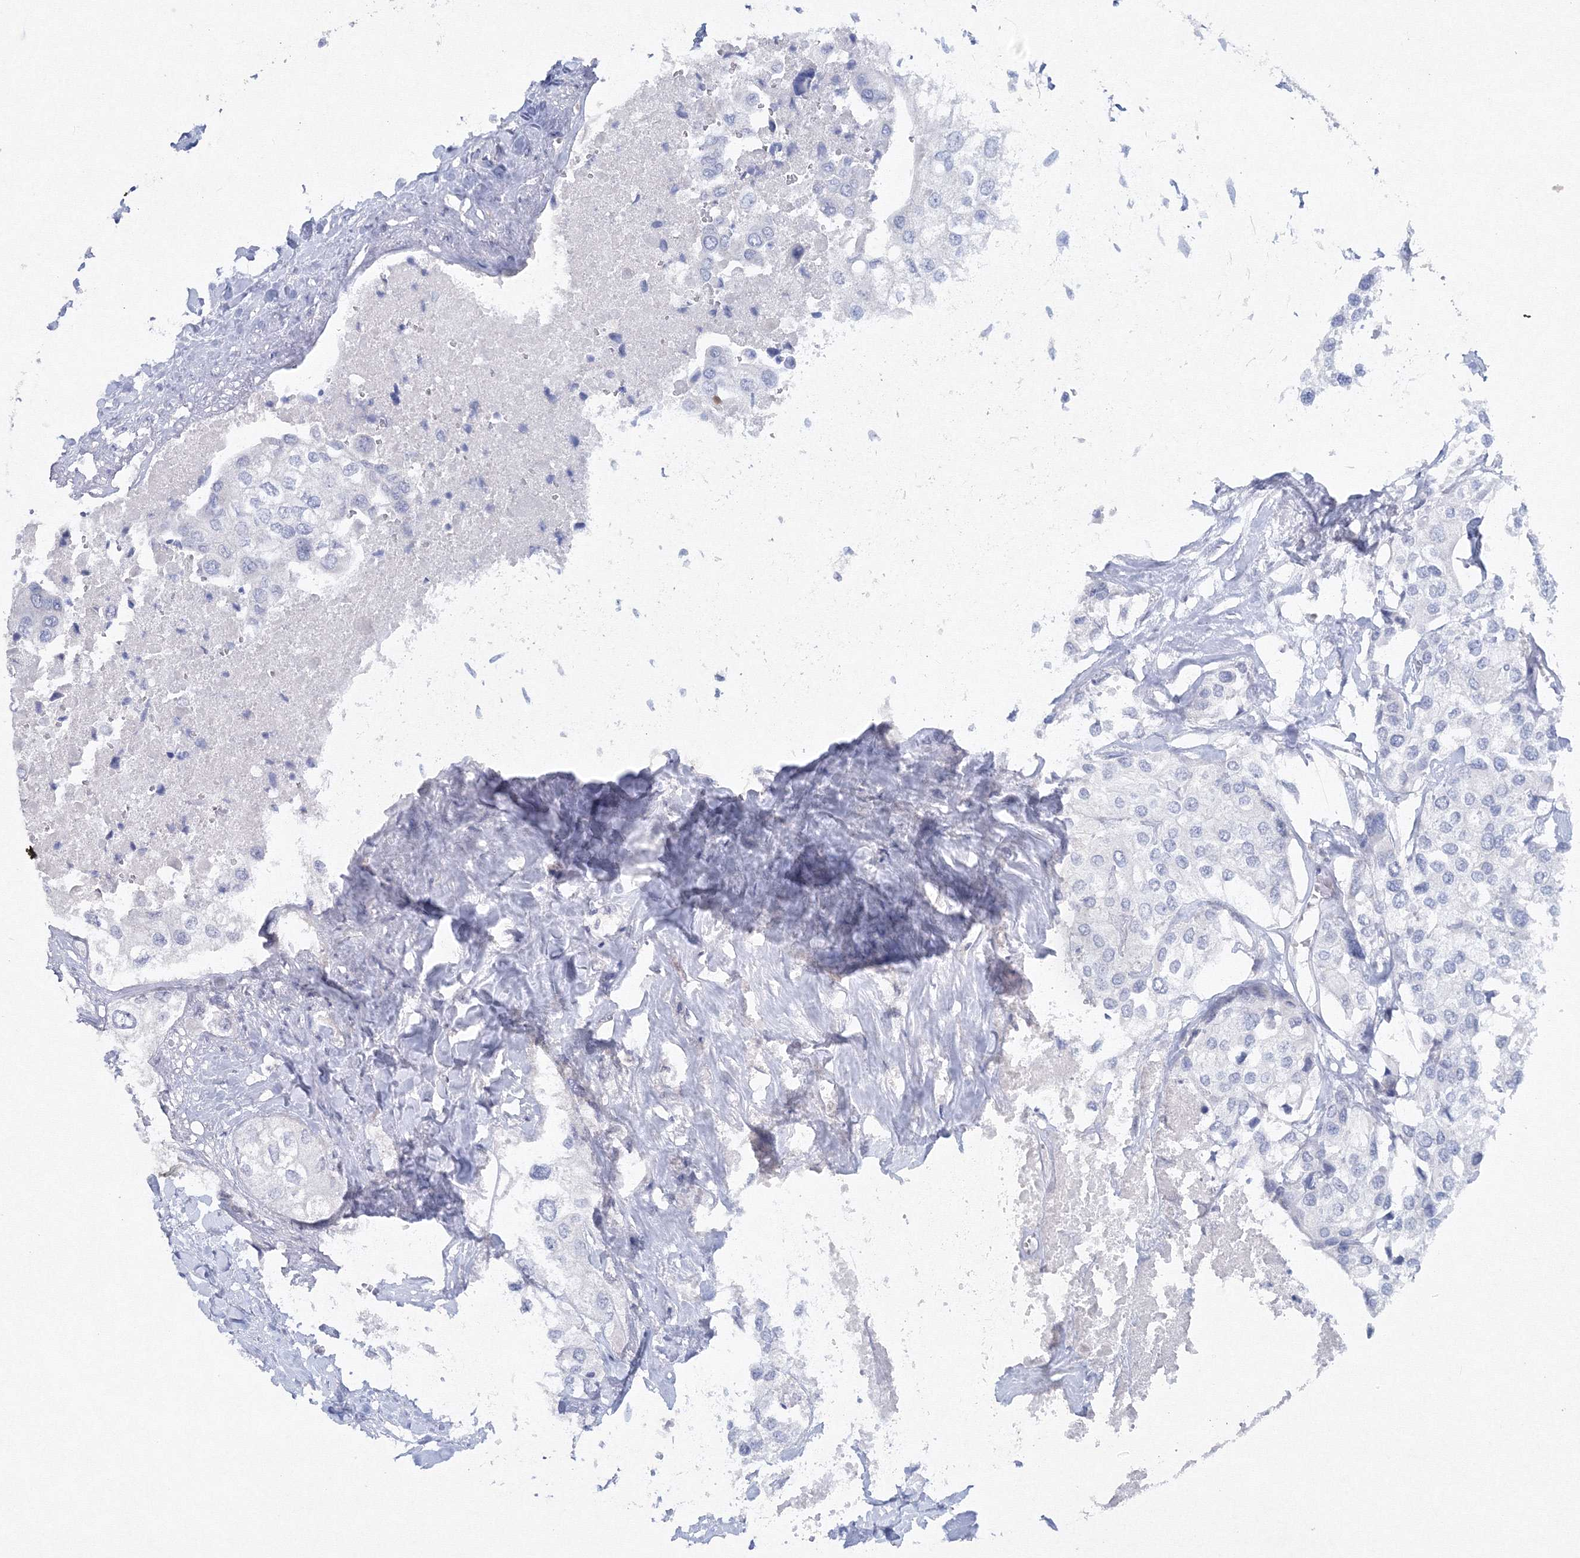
{"staining": {"intensity": "negative", "quantity": "none", "location": "none"}, "tissue": "urothelial cancer", "cell_type": "Tumor cells", "image_type": "cancer", "snomed": [{"axis": "morphology", "description": "Urothelial carcinoma, High grade"}, {"axis": "topography", "description": "Urinary bladder"}], "caption": "Human urothelial carcinoma (high-grade) stained for a protein using IHC demonstrates no expression in tumor cells.", "gene": "GCKR", "patient": {"sex": "male", "age": 64}}